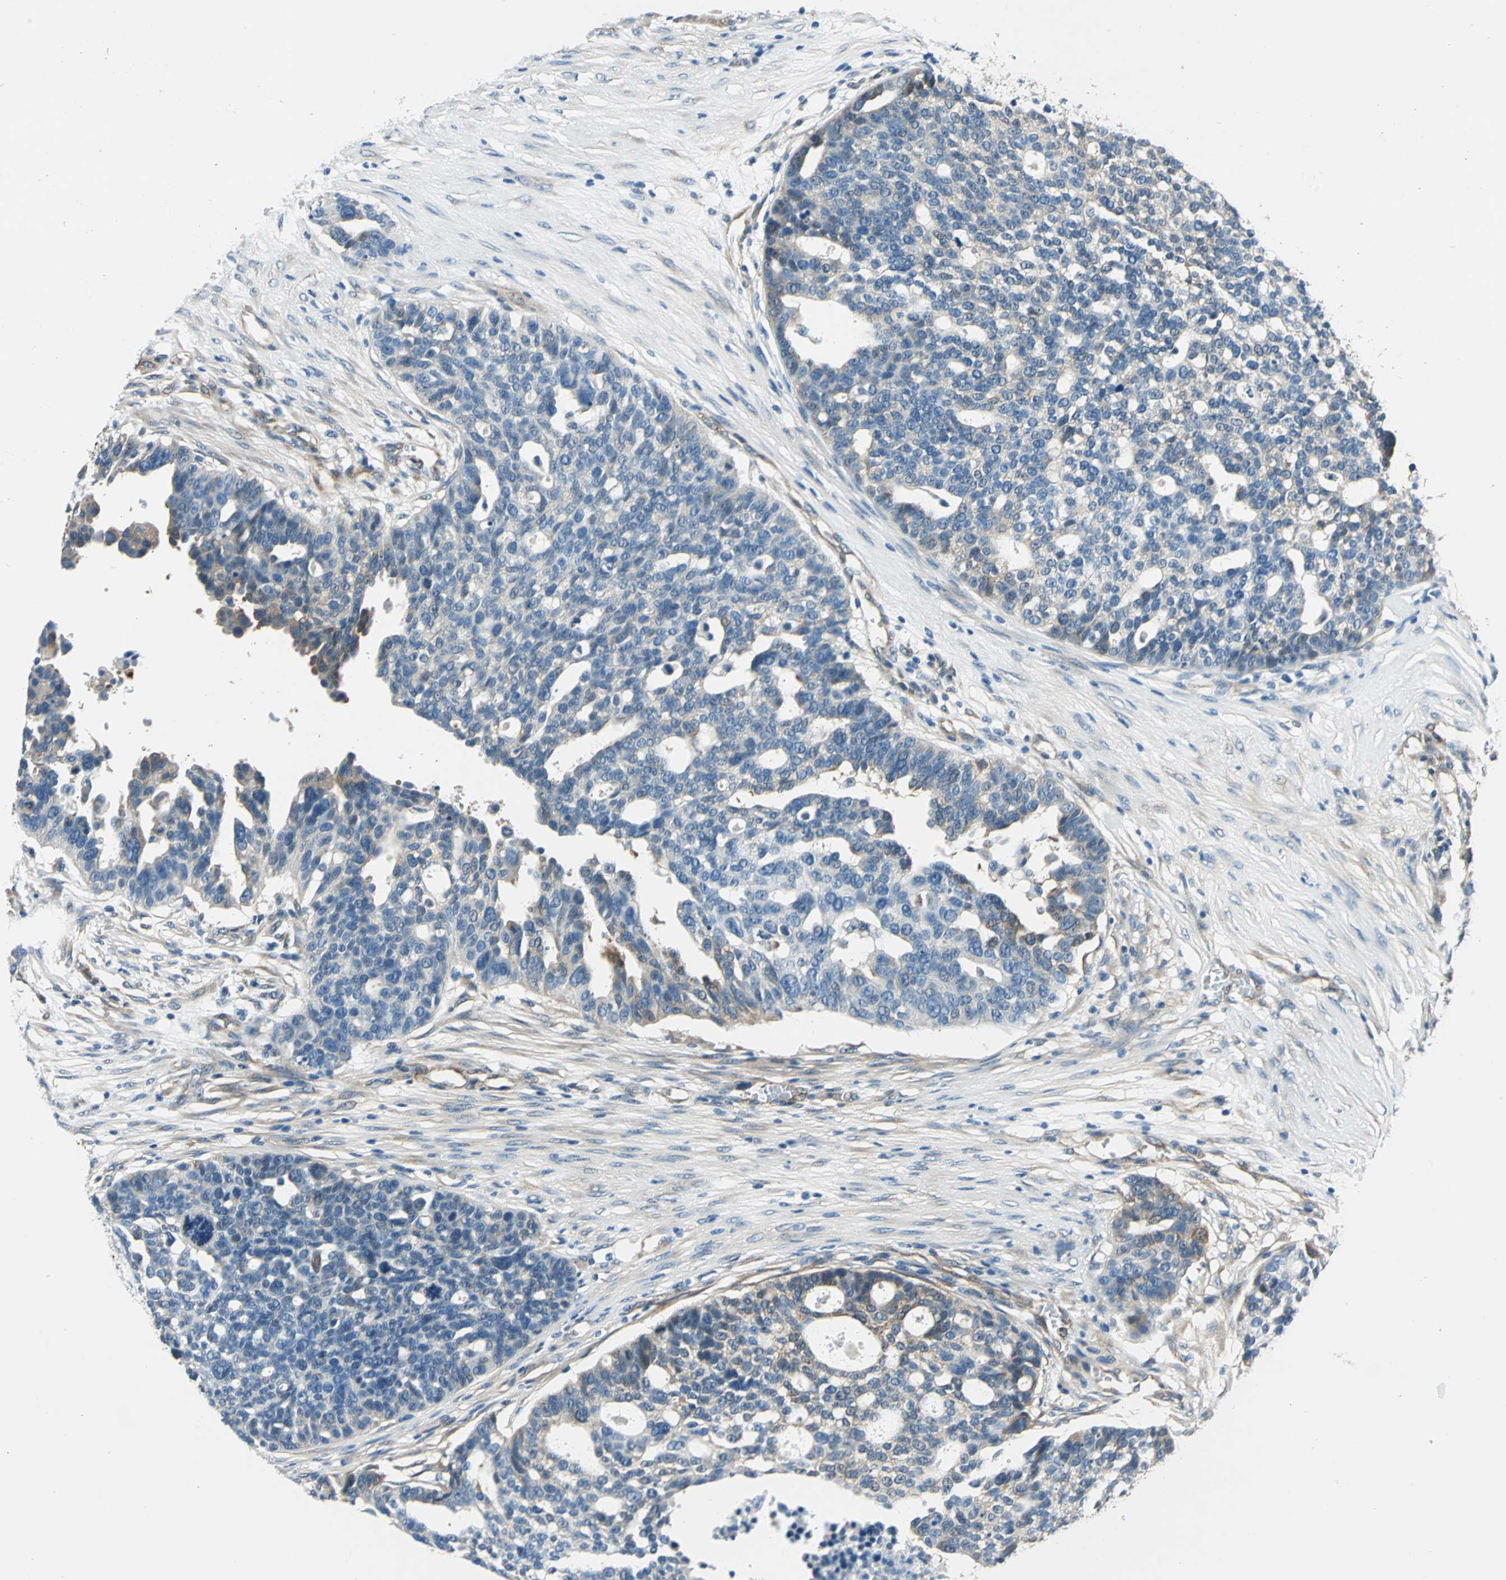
{"staining": {"intensity": "weak", "quantity": "<25%", "location": "cytoplasmic/membranous"}, "tissue": "ovarian cancer", "cell_type": "Tumor cells", "image_type": "cancer", "snomed": [{"axis": "morphology", "description": "Cystadenocarcinoma, serous, NOS"}, {"axis": "topography", "description": "Ovary"}], "caption": "Protein analysis of serous cystadenocarcinoma (ovarian) demonstrates no significant positivity in tumor cells.", "gene": "CDC42EP1", "patient": {"sex": "female", "age": 59}}